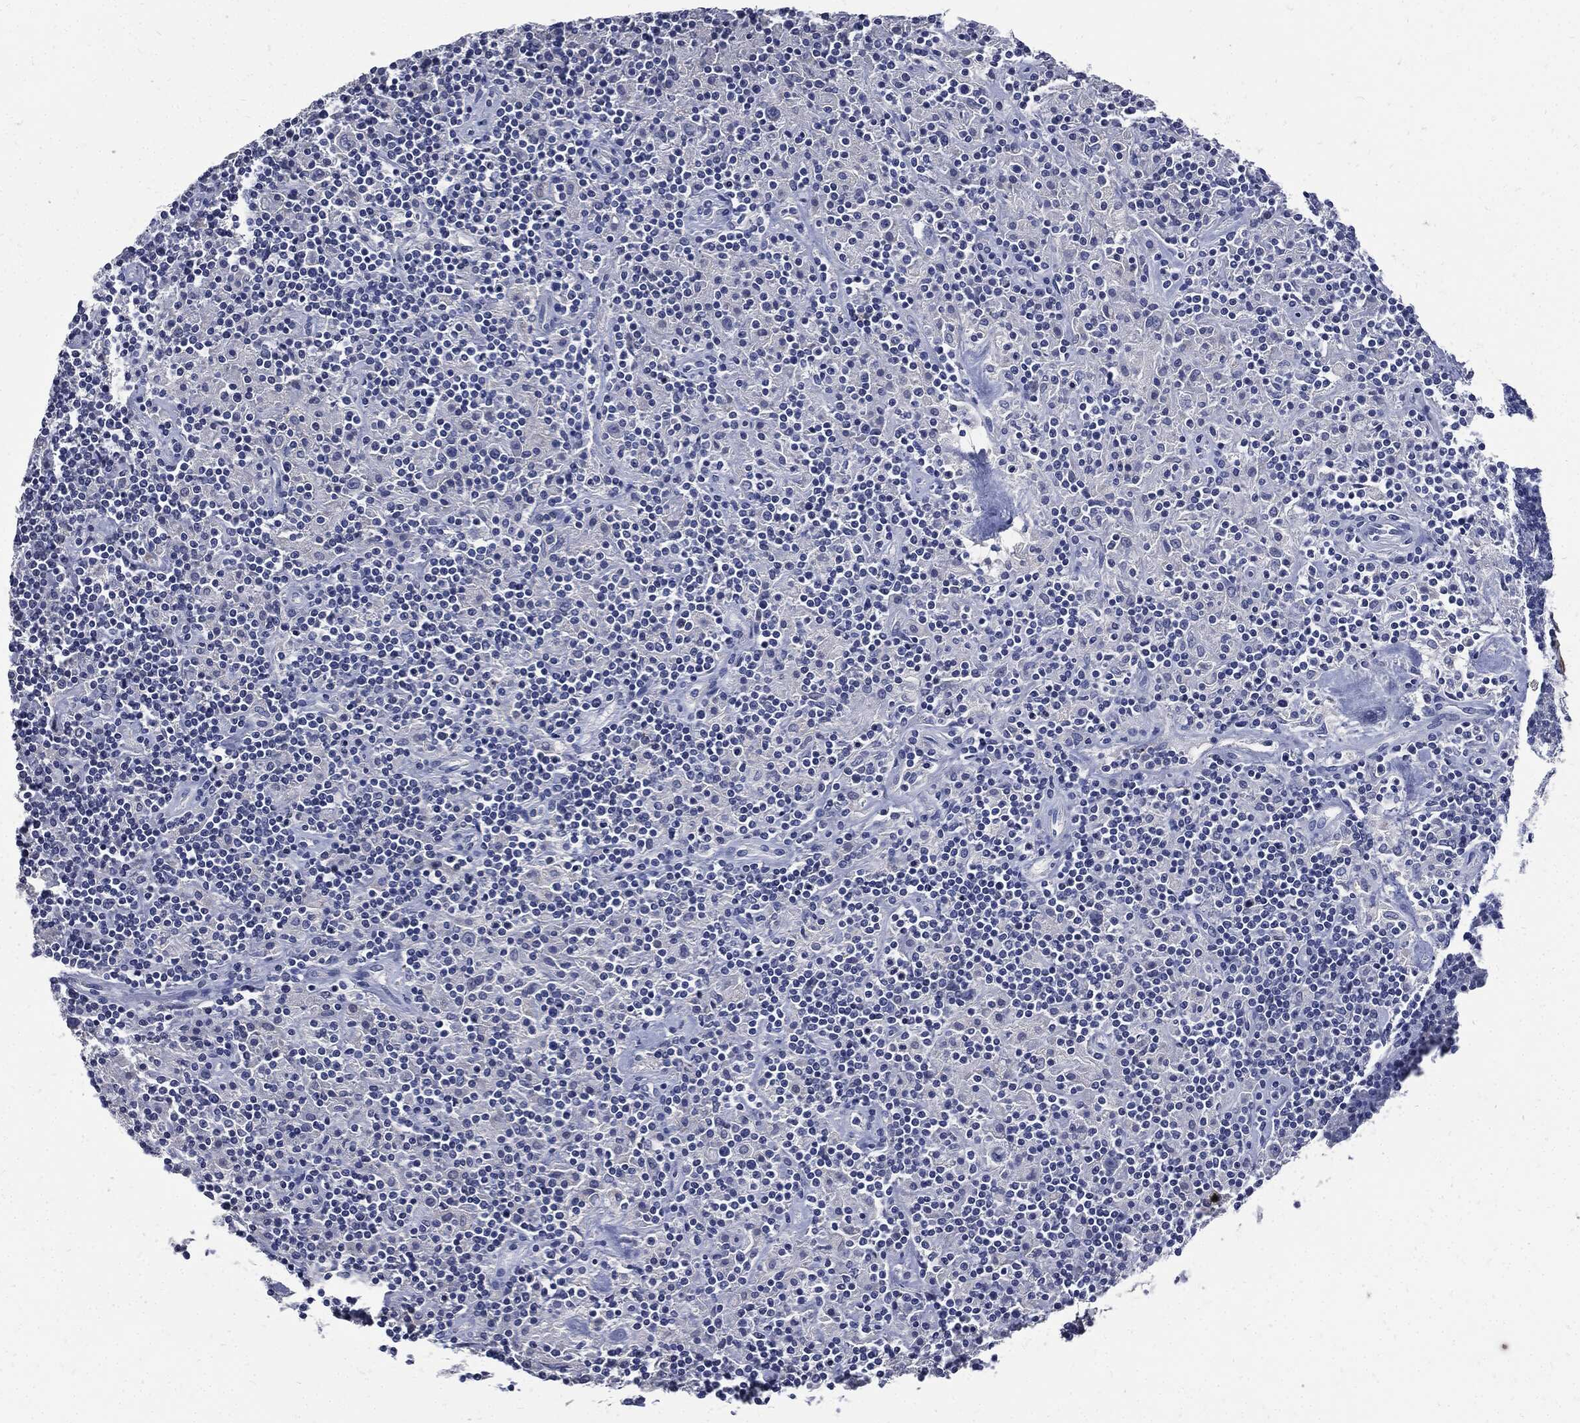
{"staining": {"intensity": "negative", "quantity": "none", "location": "none"}, "tissue": "lymphoma", "cell_type": "Tumor cells", "image_type": "cancer", "snomed": [{"axis": "morphology", "description": "Hodgkin's disease, NOS"}, {"axis": "topography", "description": "Lymph node"}], "caption": "The immunohistochemistry (IHC) micrograph has no significant positivity in tumor cells of Hodgkin's disease tissue.", "gene": "CPE", "patient": {"sex": "male", "age": 70}}